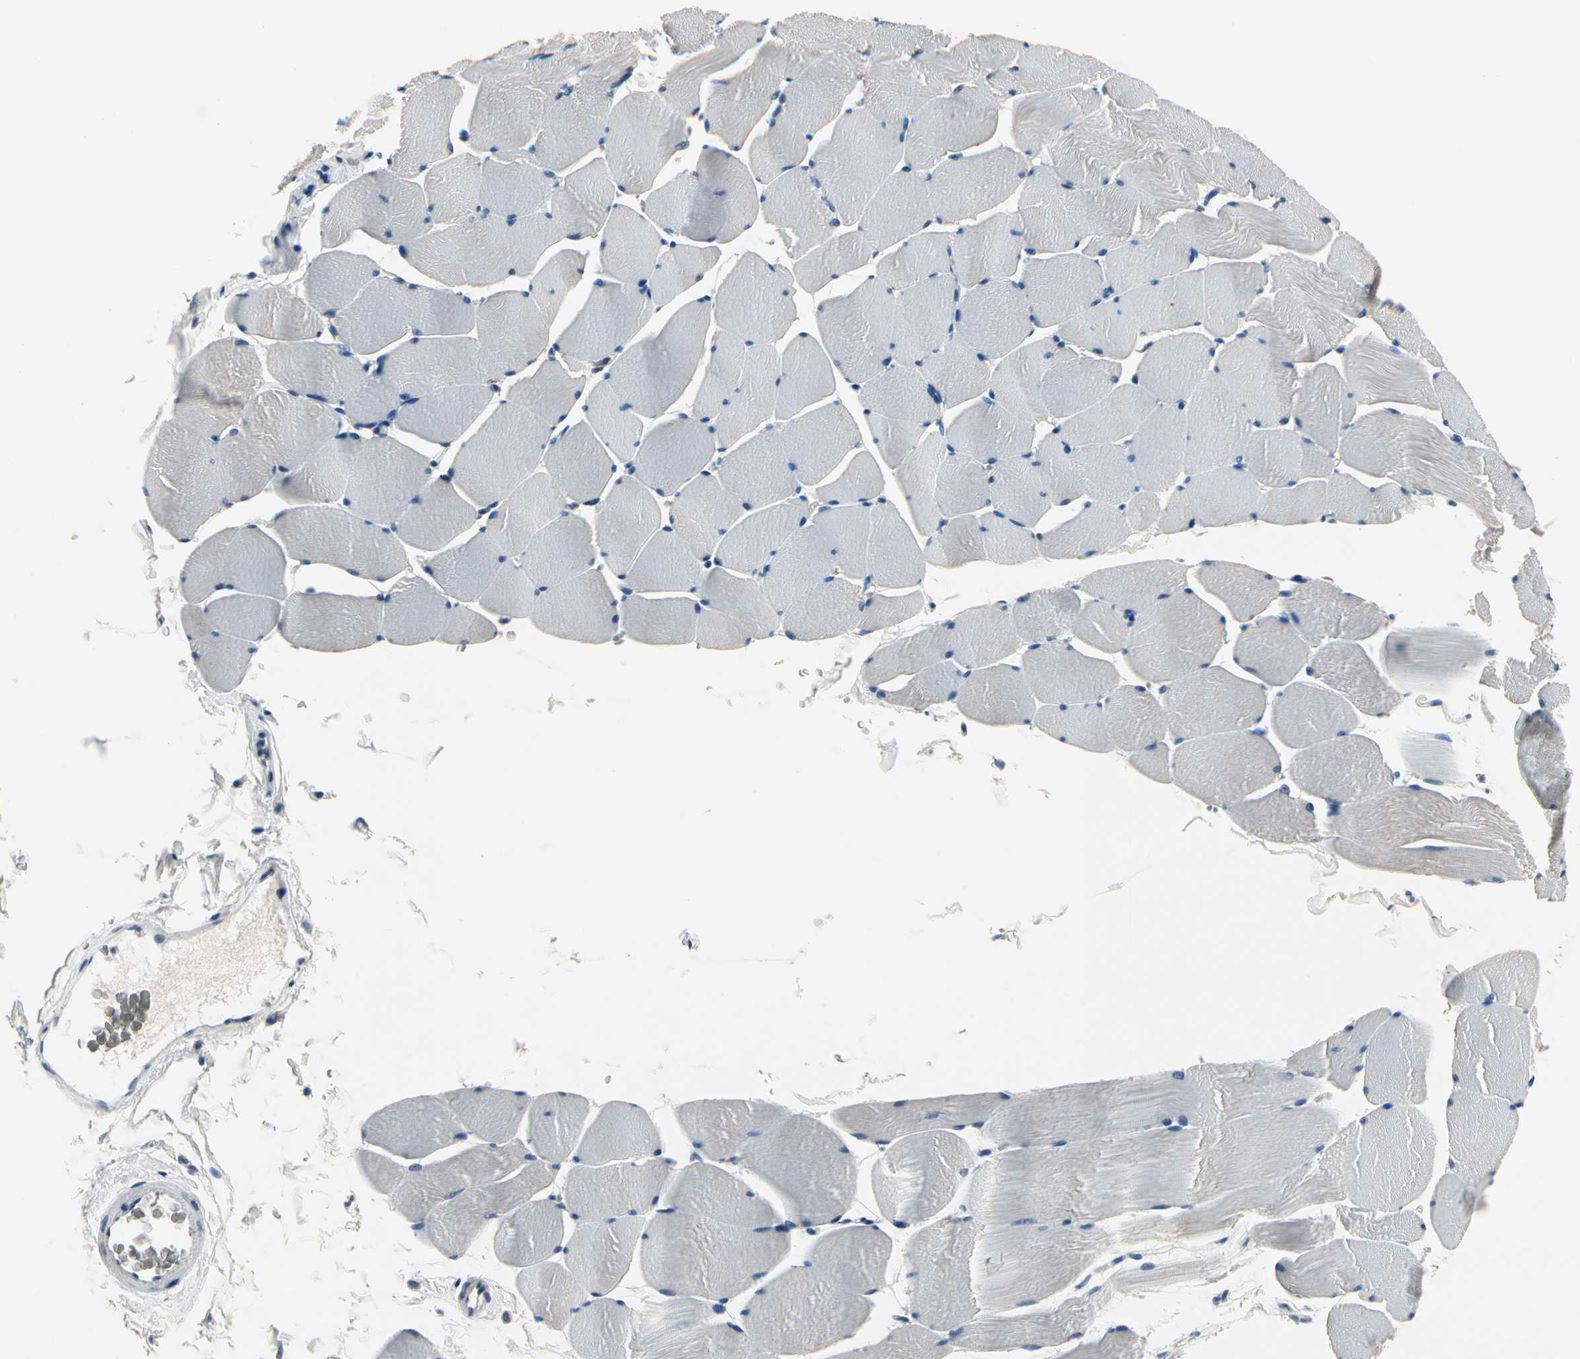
{"staining": {"intensity": "negative", "quantity": "none", "location": "none"}, "tissue": "skeletal muscle", "cell_type": "Myocytes", "image_type": "normal", "snomed": [{"axis": "morphology", "description": "Normal tissue, NOS"}, {"axis": "topography", "description": "Skeletal muscle"}], "caption": "High power microscopy micrograph of an immunohistochemistry (IHC) histopathology image of normal skeletal muscle, revealing no significant positivity in myocytes.", "gene": "SELENOK", "patient": {"sex": "male", "age": 62}}